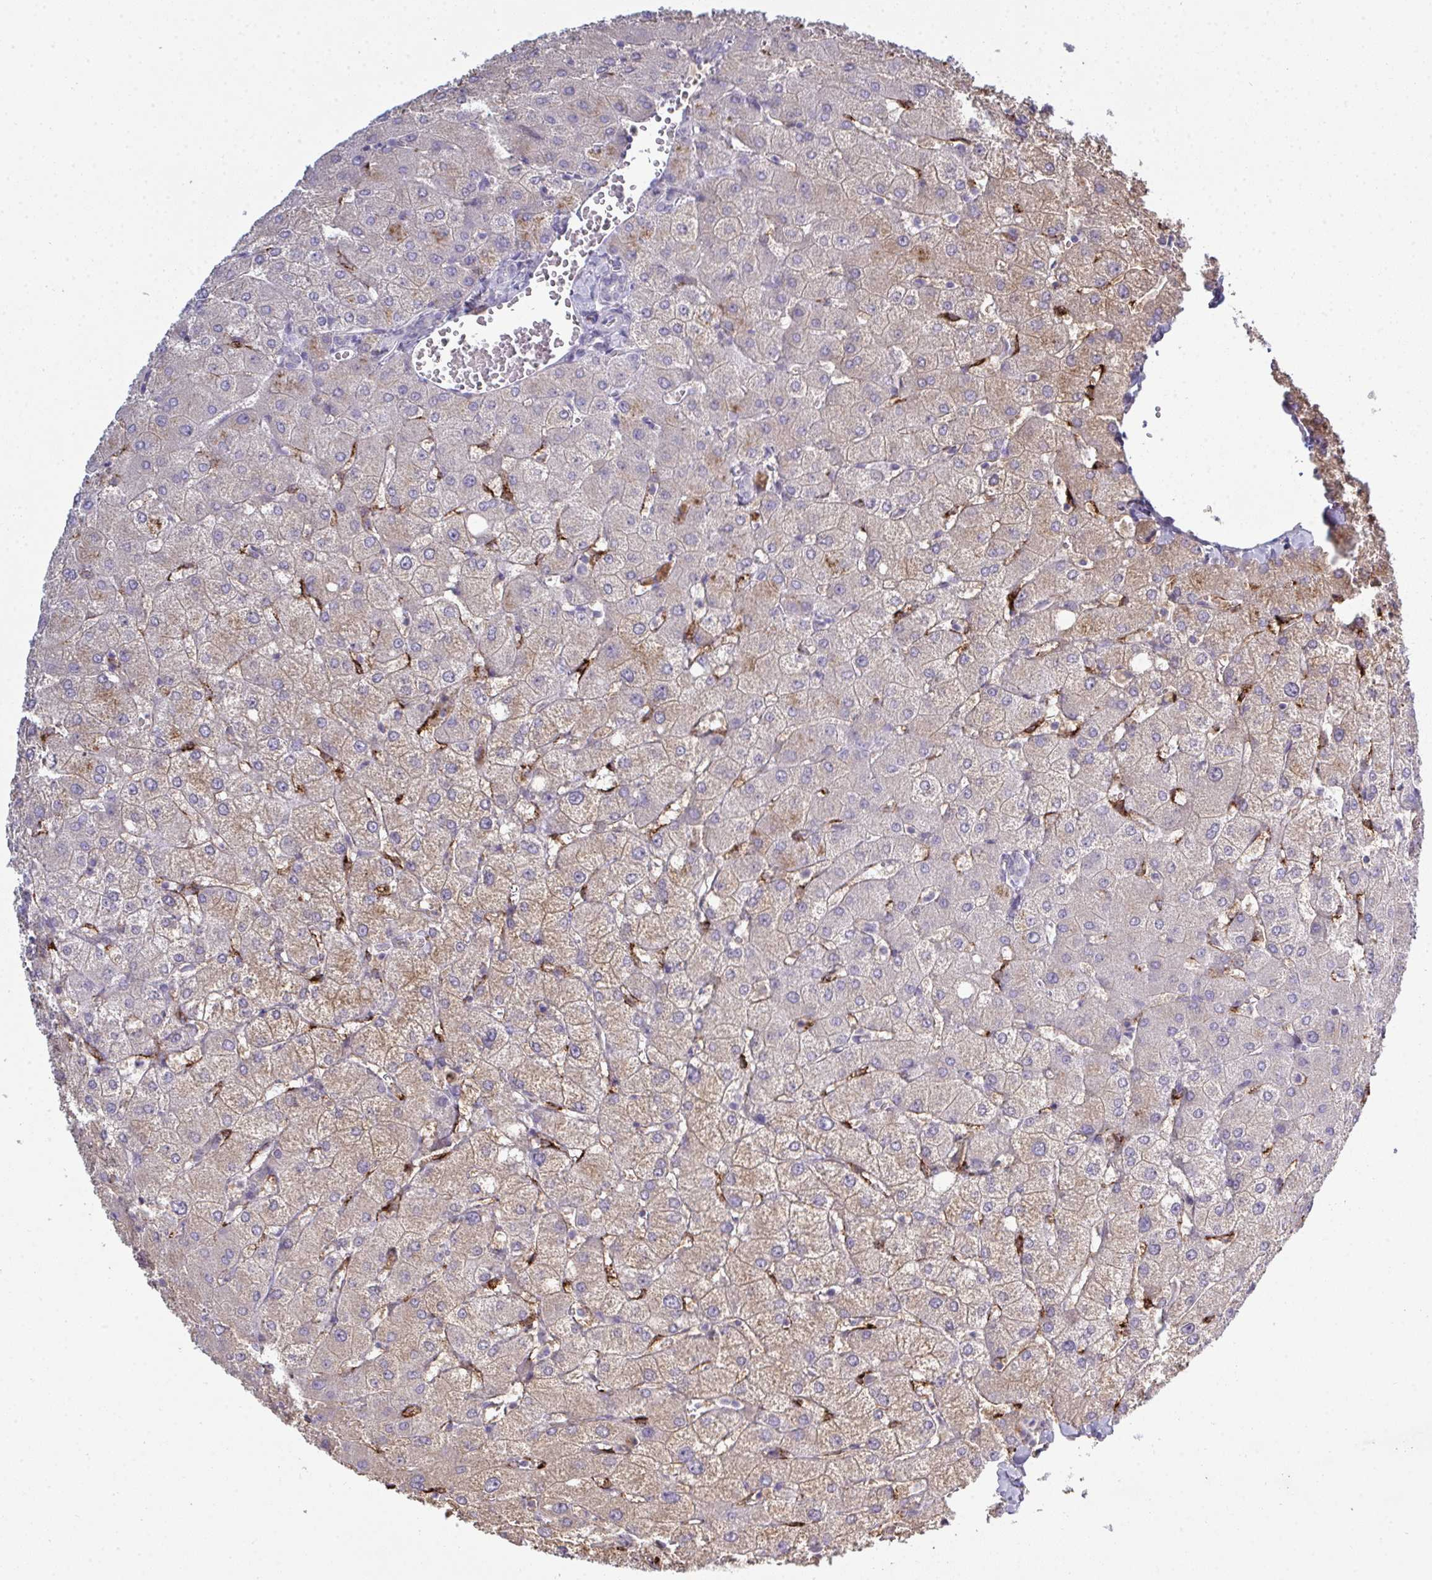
{"staining": {"intensity": "negative", "quantity": "none", "location": "none"}, "tissue": "liver", "cell_type": "Cholangiocytes", "image_type": "normal", "snomed": [{"axis": "morphology", "description": "Normal tissue, NOS"}, {"axis": "topography", "description": "Liver"}], "caption": "Liver was stained to show a protein in brown. There is no significant expression in cholangiocytes. (DAB (3,3'-diaminobenzidine) IHC, high magnification).", "gene": "ADAM21", "patient": {"sex": "female", "age": 54}}